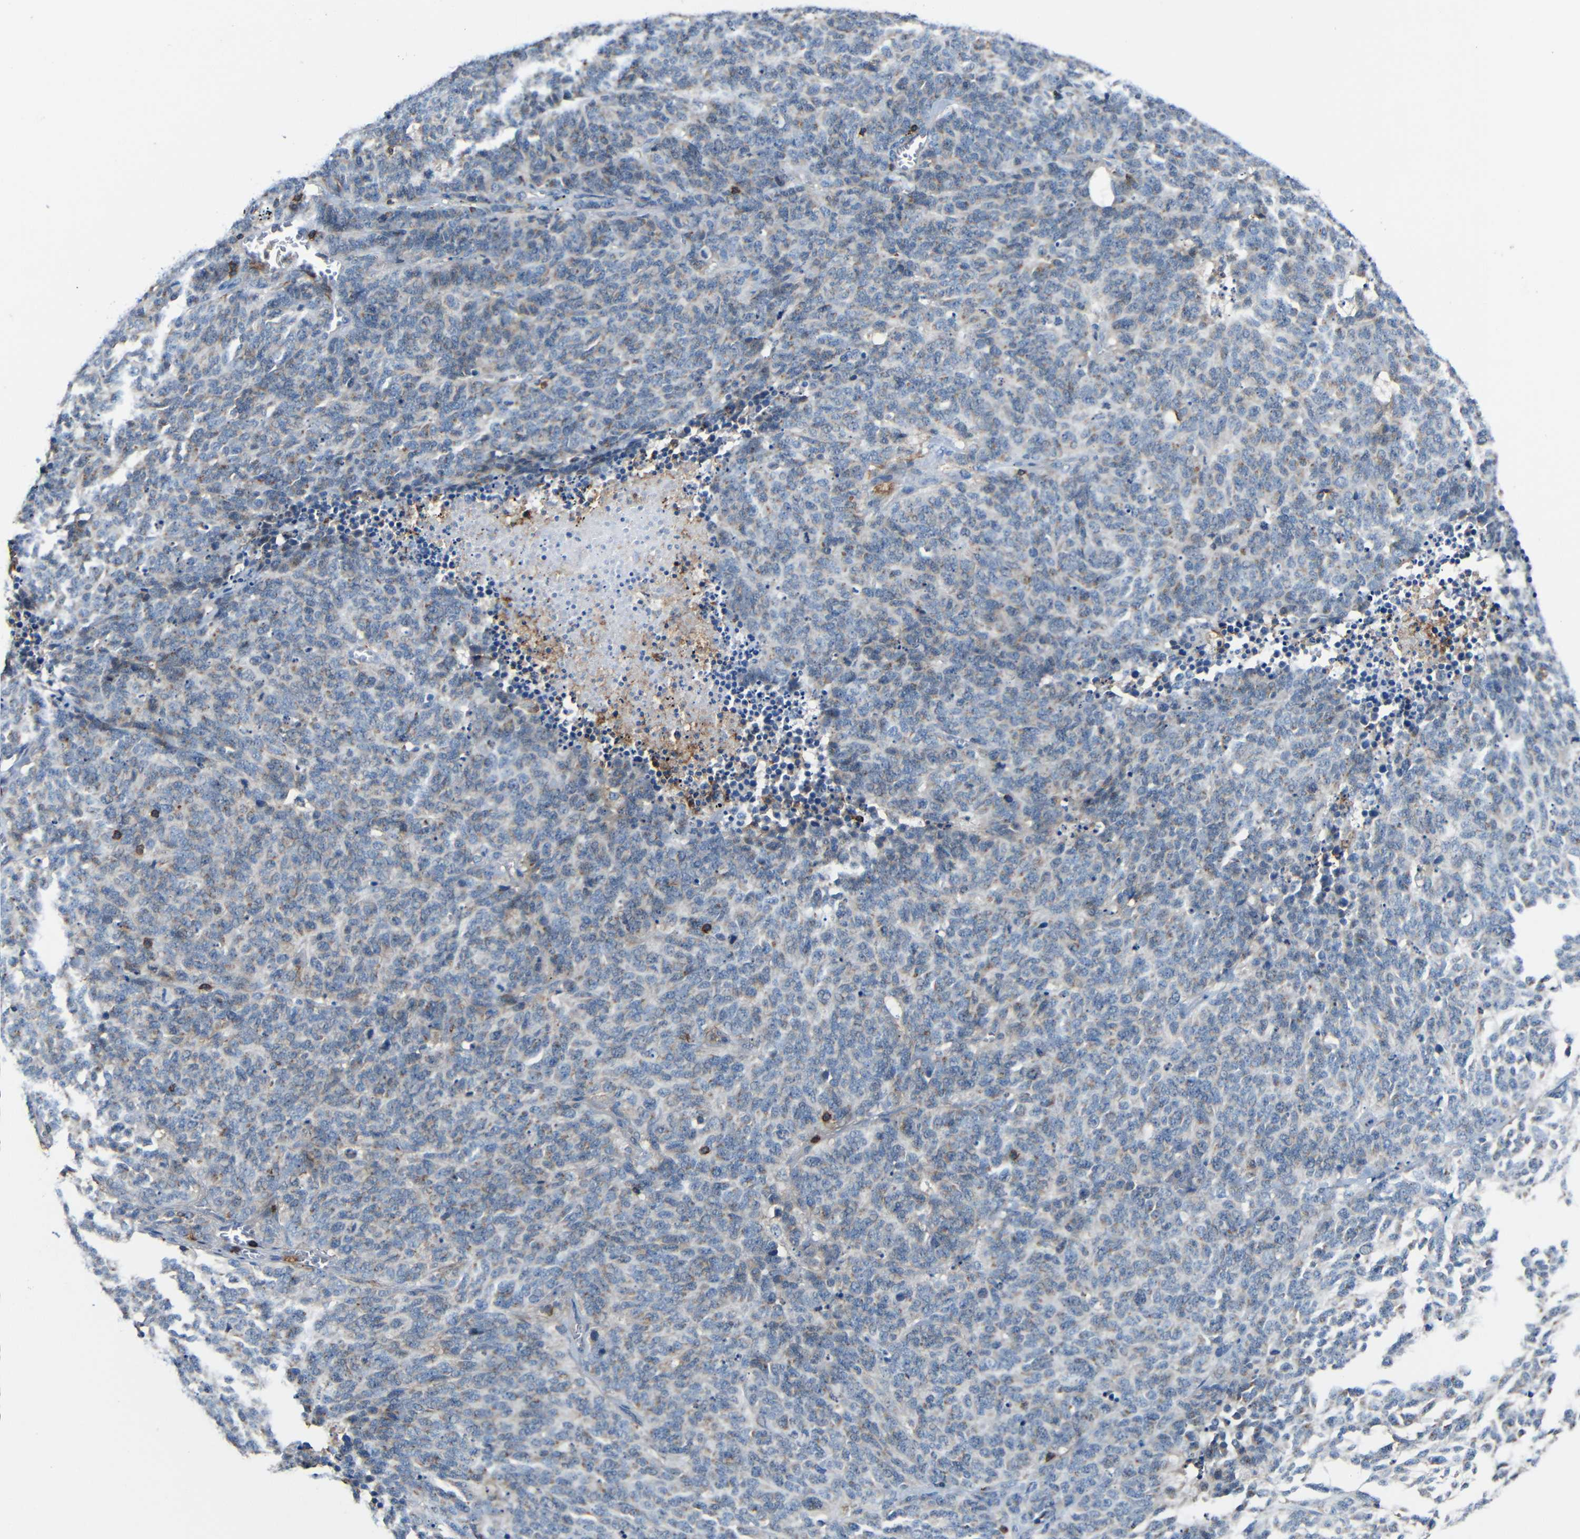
{"staining": {"intensity": "weak", "quantity": "25%-75%", "location": "cytoplasmic/membranous"}, "tissue": "lung cancer", "cell_type": "Tumor cells", "image_type": "cancer", "snomed": [{"axis": "morphology", "description": "Neoplasm, malignant, NOS"}, {"axis": "topography", "description": "Lung"}], "caption": "DAB immunohistochemical staining of human lung malignant neoplasm displays weak cytoplasmic/membranous protein positivity in approximately 25%-75% of tumor cells.", "gene": "P2RY12", "patient": {"sex": "female", "age": 58}}